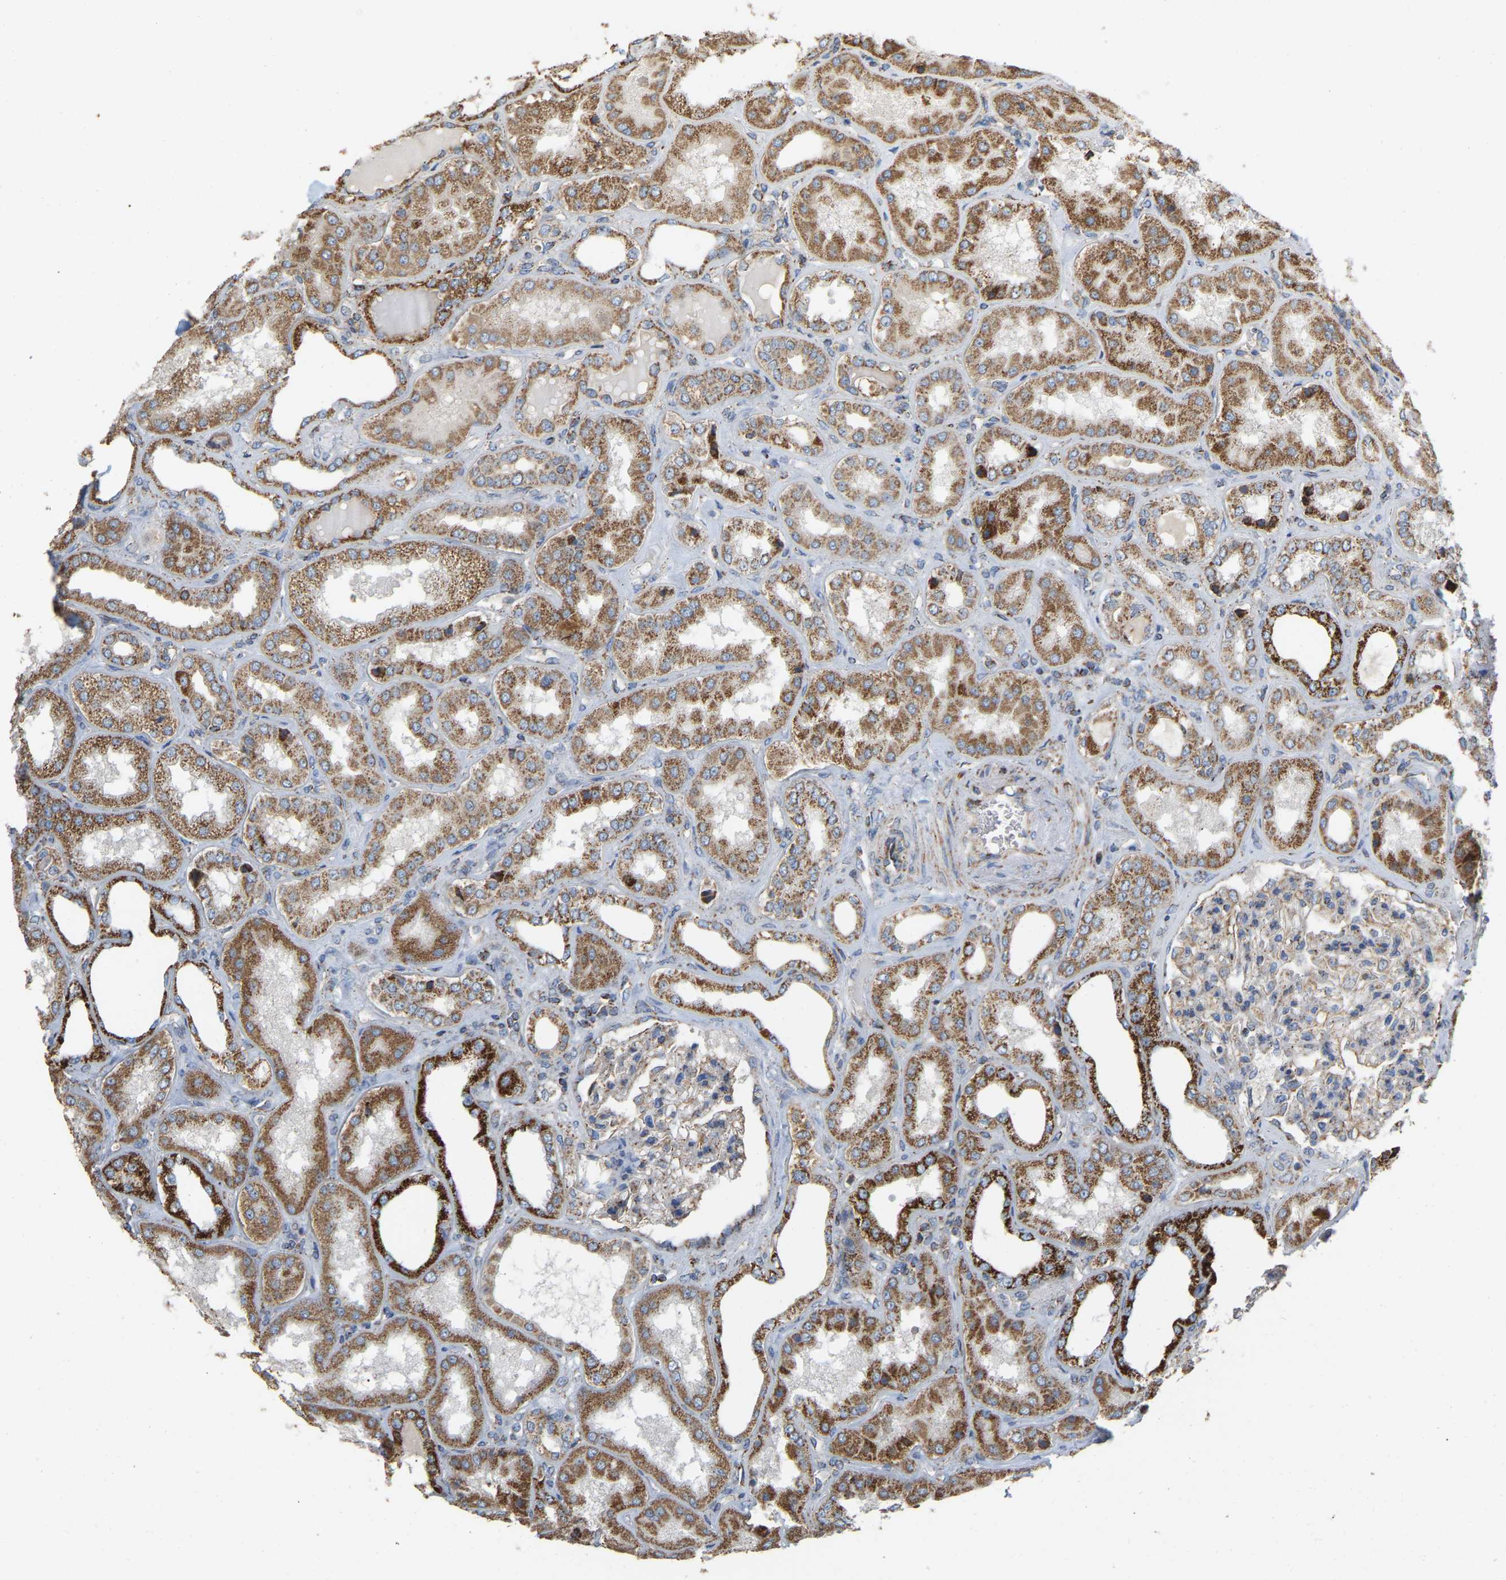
{"staining": {"intensity": "moderate", "quantity": ">75%", "location": "cytoplasmic/membranous"}, "tissue": "kidney", "cell_type": "Cells in glomeruli", "image_type": "normal", "snomed": [{"axis": "morphology", "description": "Normal tissue, NOS"}, {"axis": "topography", "description": "Kidney"}], "caption": "Moderate cytoplasmic/membranous expression for a protein is seen in about >75% of cells in glomeruli of benign kidney using immunohistochemistry.", "gene": "CBLB", "patient": {"sex": "female", "age": 56}}